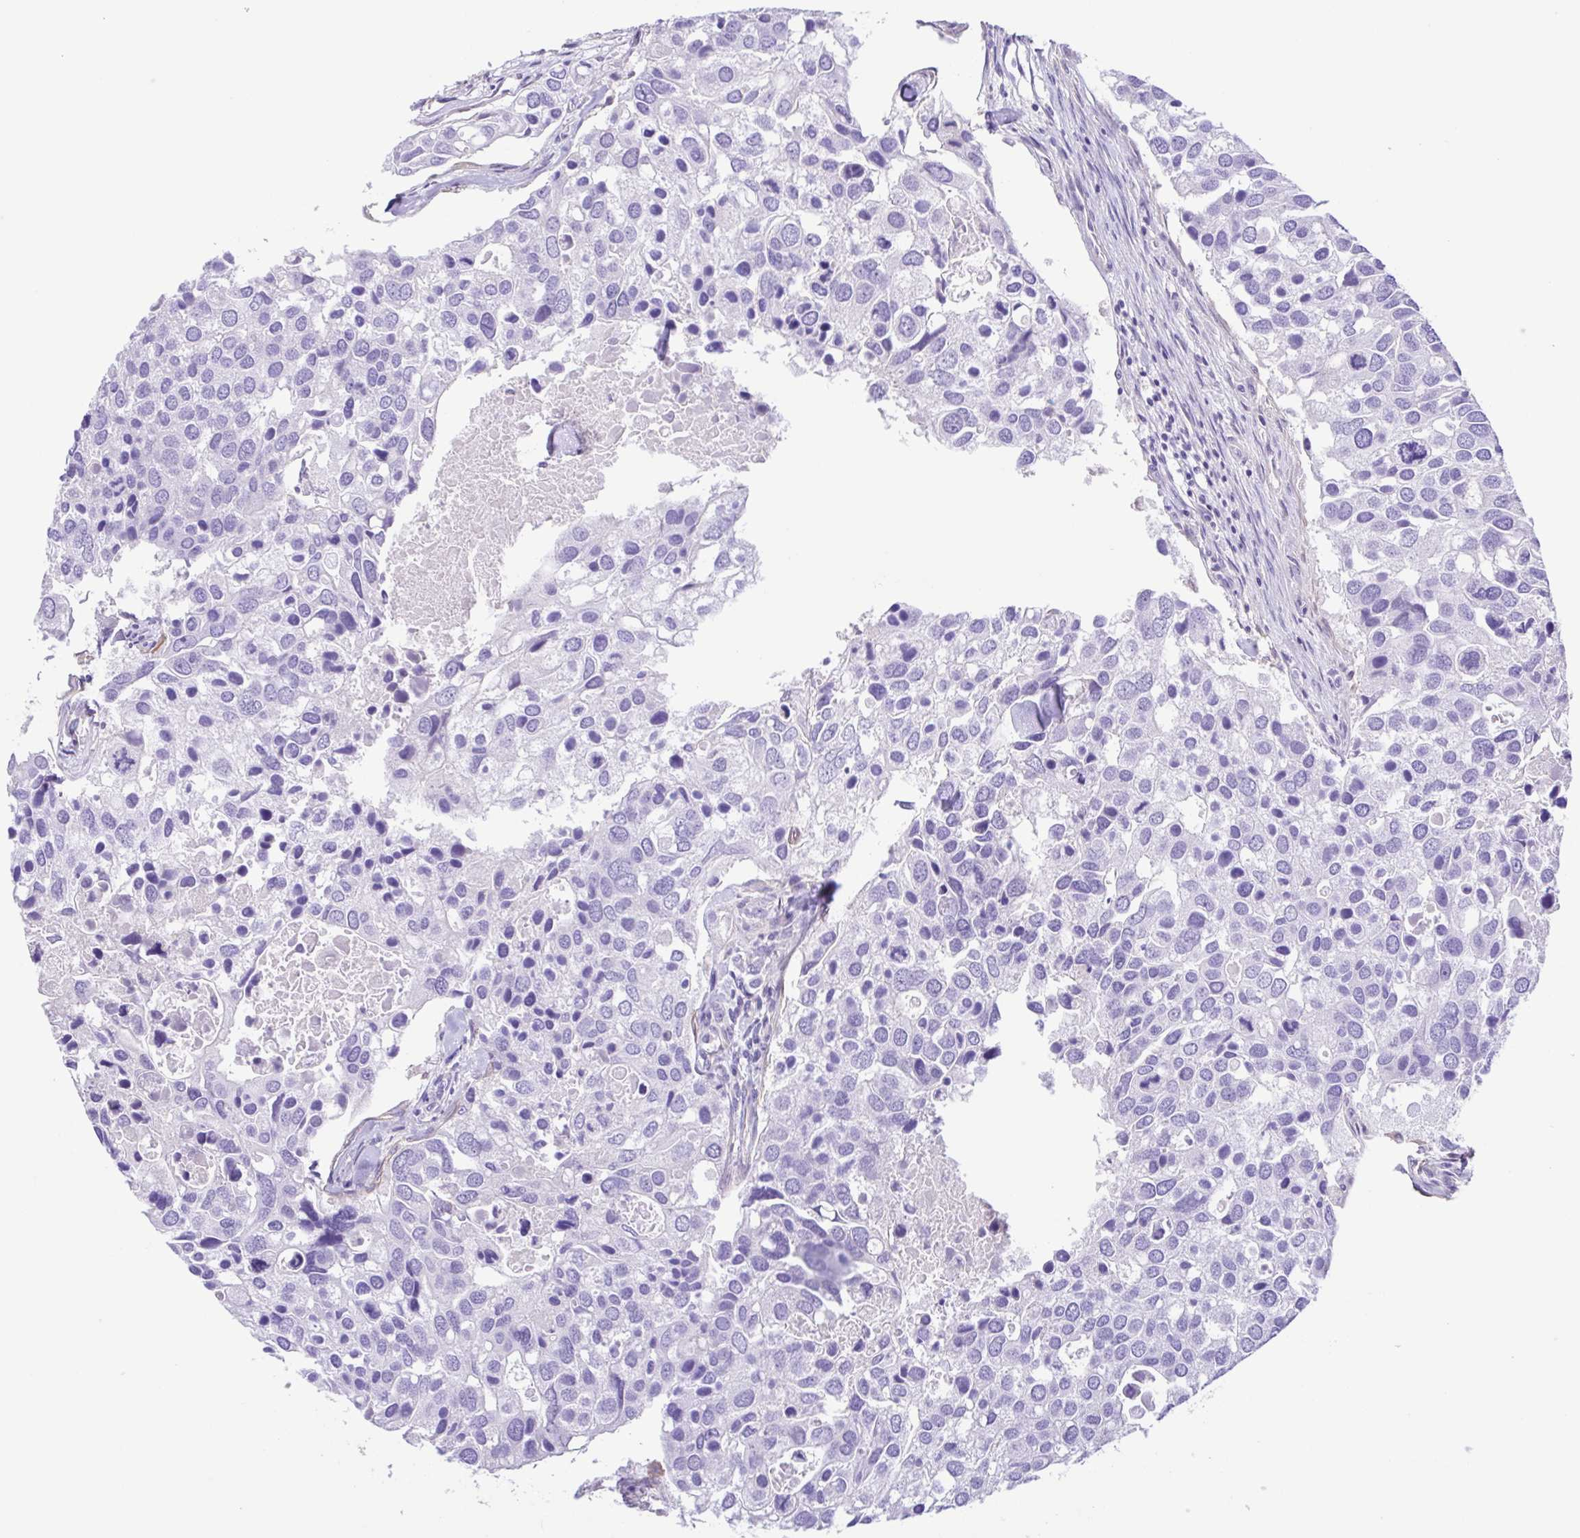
{"staining": {"intensity": "negative", "quantity": "none", "location": "none"}, "tissue": "breast cancer", "cell_type": "Tumor cells", "image_type": "cancer", "snomed": [{"axis": "morphology", "description": "Duct carcinoma"}, {"axis": "topography", "description": "Breast"}], "caption": "IHC micrograph of neoplastic tissue: human breast cancer (intraductal carcinoma) stained with DAB (3,3'-diaminobenzidine) reveals no significant protein positivity in tumor cells.", "gene": "ISM2", "patient": {"sex": "female", "age": 83}}